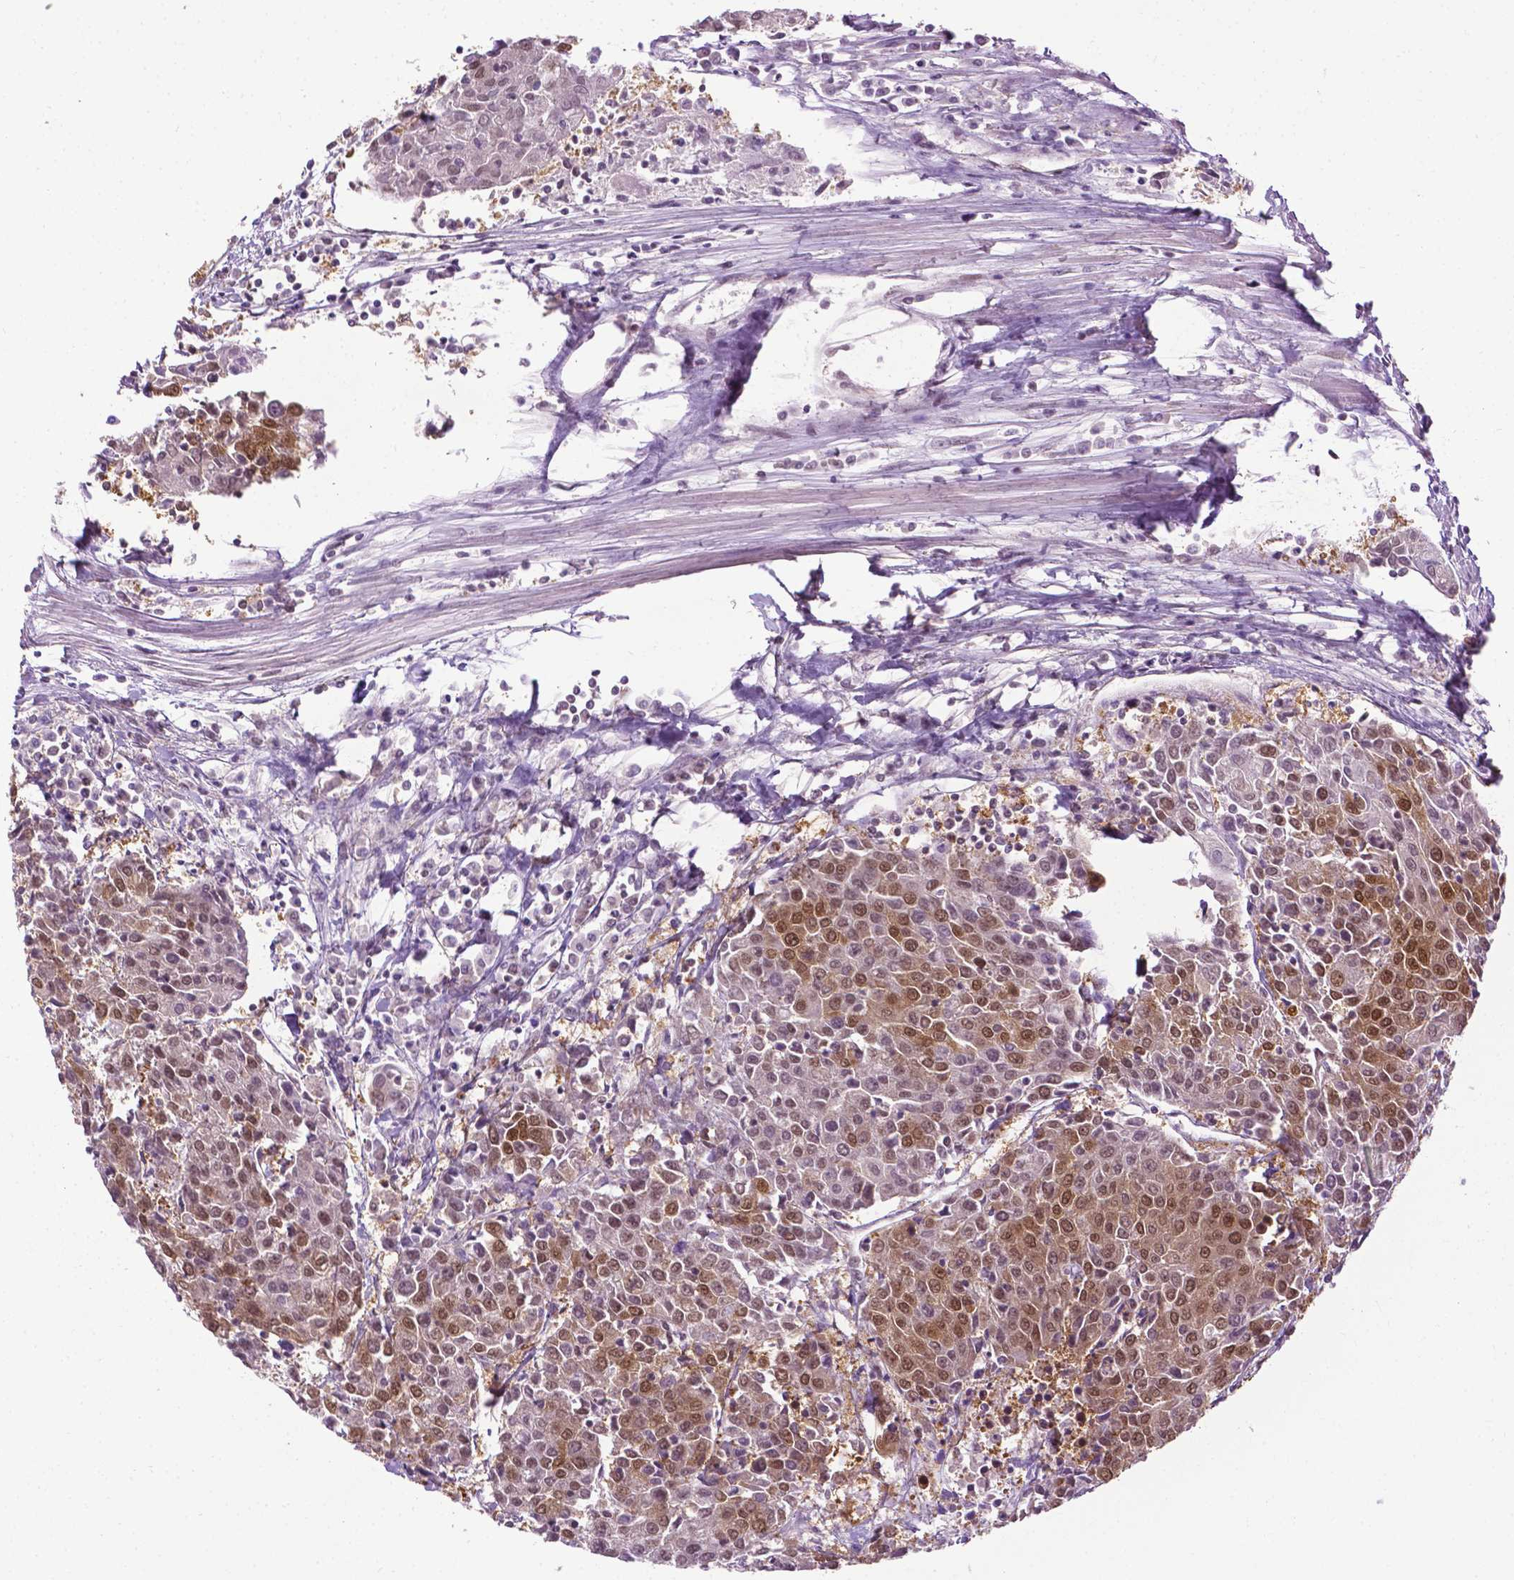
{"staining": {"intensity": "moderate", "quantity": ">75%", "location": "cytoplasmic/membranous,nuclear"}, "tissue": "urothelial cancer", "cell_type": "Tumor cells", "image_type": "cancer", "snomed": [{"axis": "morphology", "description": "Urothelial carcinoma, High grade"}, {"axis": "topography", "description": "Urinary bladder"}], "caption": "Tumor cells demonstrate medium levels of moderate cytoplasmic/membranous and nuclear staining in approximately >75% of cells in human high-grade urothelial carcinoma.", "gene": "UBQLN4", "patient": {"sex": "female", "age": 85}}